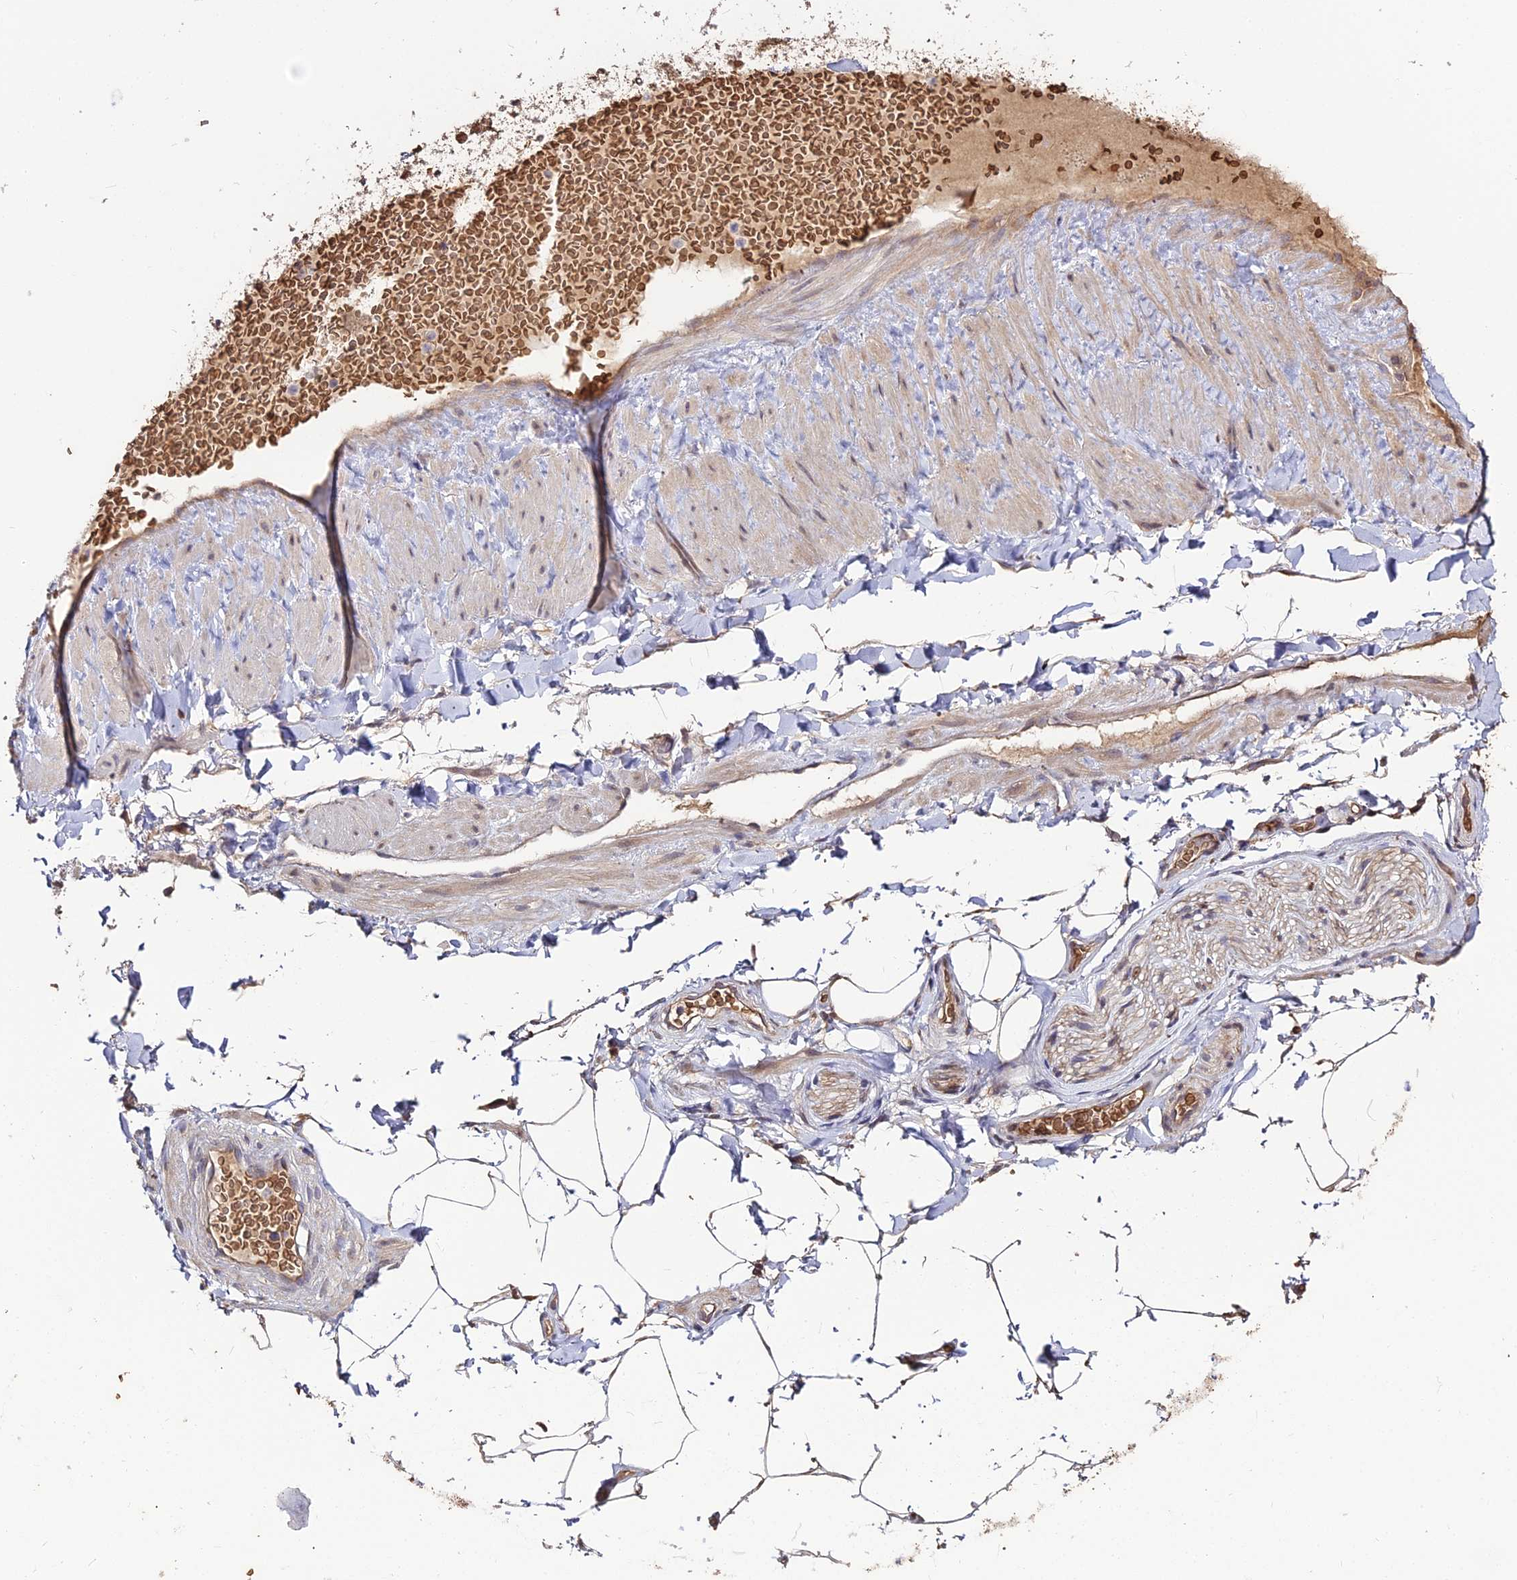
{"staining": {"intensity": "moderate", "quantity": ">75%", "location": "cytoplasmic/membranous,nuclear"}, "tissue": "adipose tissue", "cell_type": "Adipocytes", "image_type": "normal", "snomed": [{"axis": "morphology", "description": "Normal tissue, NOS"}, {"axis": "topography", "description": "Soft tissue"}, {"axis": "topography", "description": "Vascular tissue"}], "caption": "Immunohistochemistry (IHC) (DAB) staining of benign adipose tissue reveals moderate cytoplasmic/membranous,nuclear protein positivity in about >75% of adipocytes. Nuclei are stained in blue.", "gene": "ZDBF2", "patient": {"sex": "male", "age": 54}}